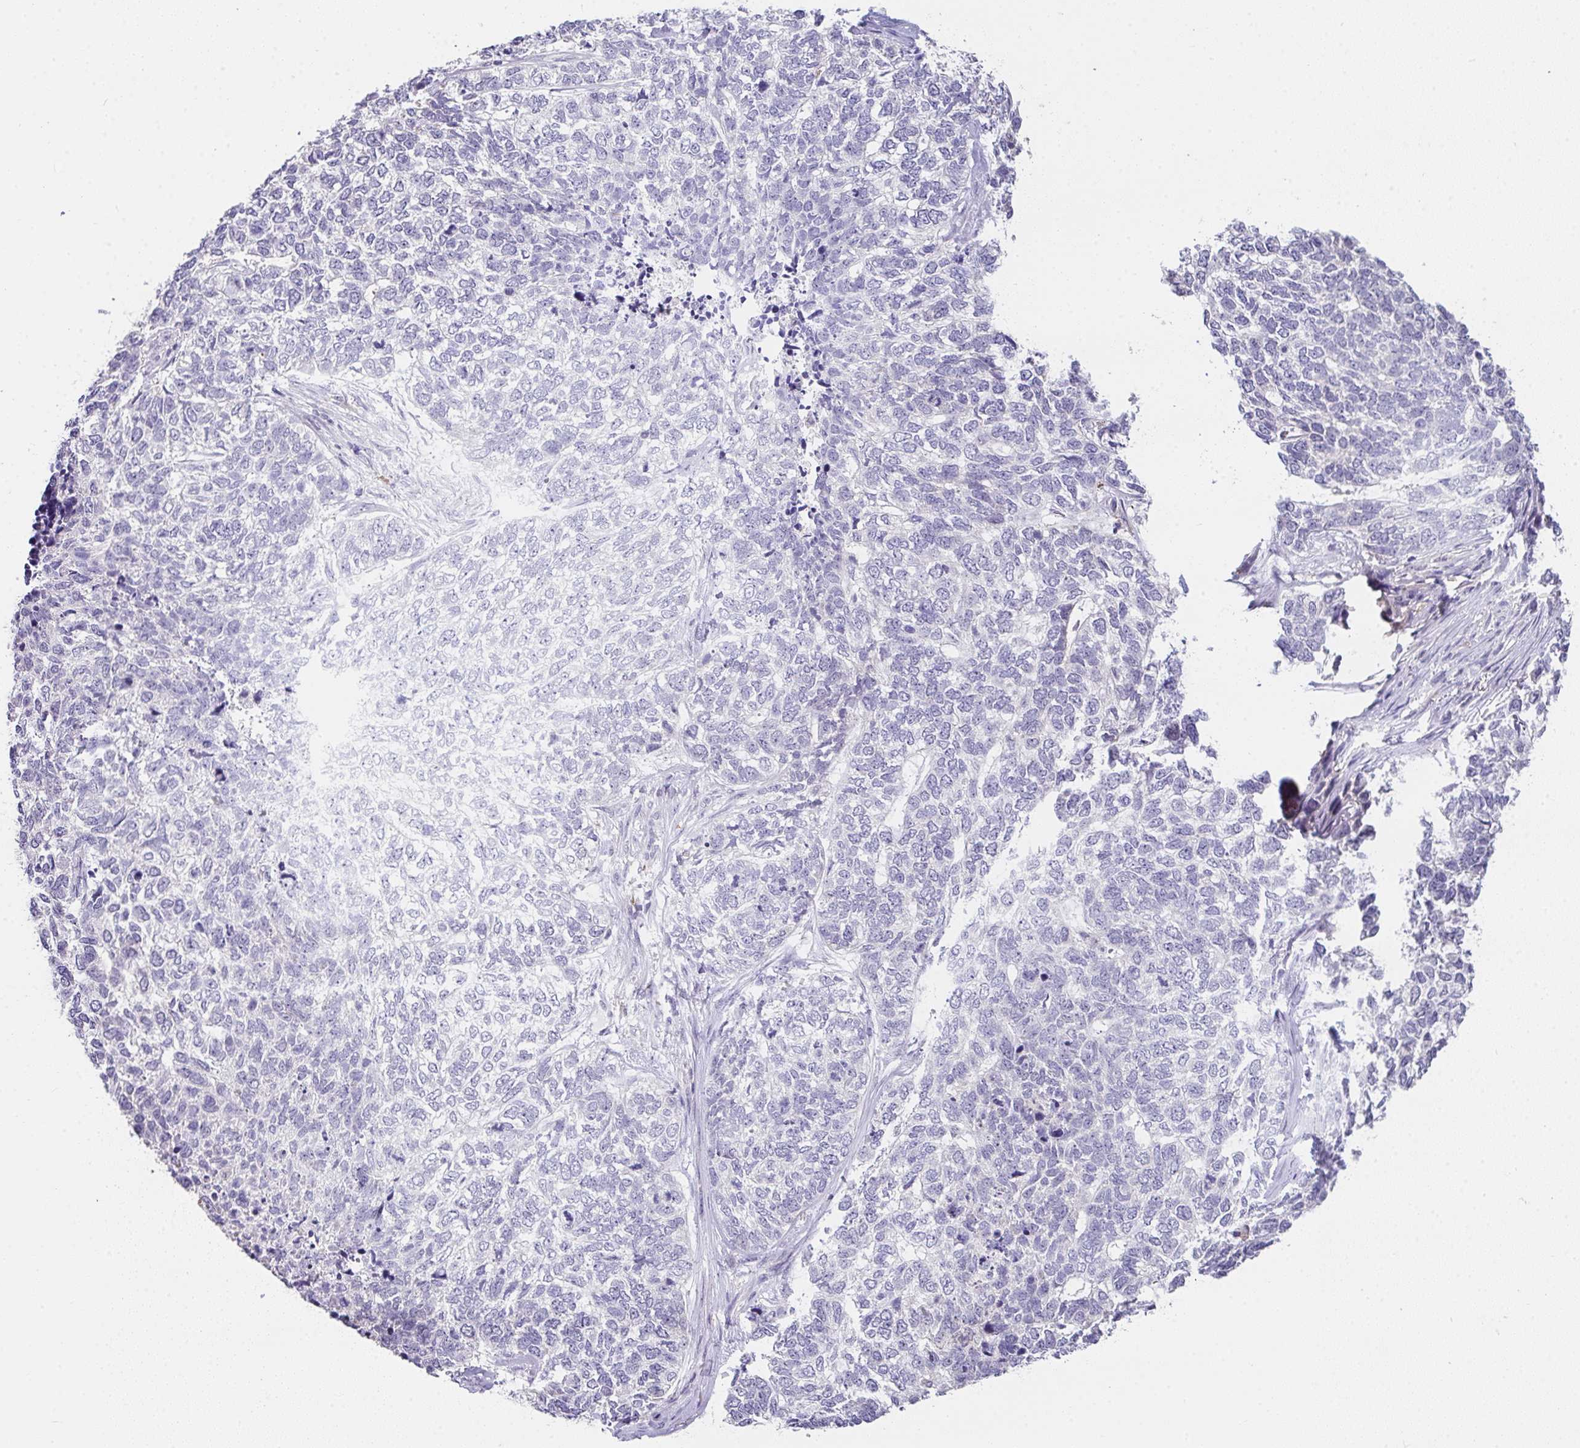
{"staining": {"intensity": "negative", "quantity": "none", "location": "none"}, "tissue": "skin cancer", "cell_type": "Tumor cells", "image_type": "cancer", "snomed": [{"axis": "morphology", "description": "Basal cell carcinoma"}, {"axis": "topography", "description": "Skin"}], "caption": "Tumor cells are negative for brown protein staining in skin cancer. The staining was performed using DAB to visualize the protein expression in brown, while the nuclei were stained in blue with hematoxylin (Magnification: 20x).", "gene": "GLTPD2", "patient": {"sex": "female", "age": 65}}